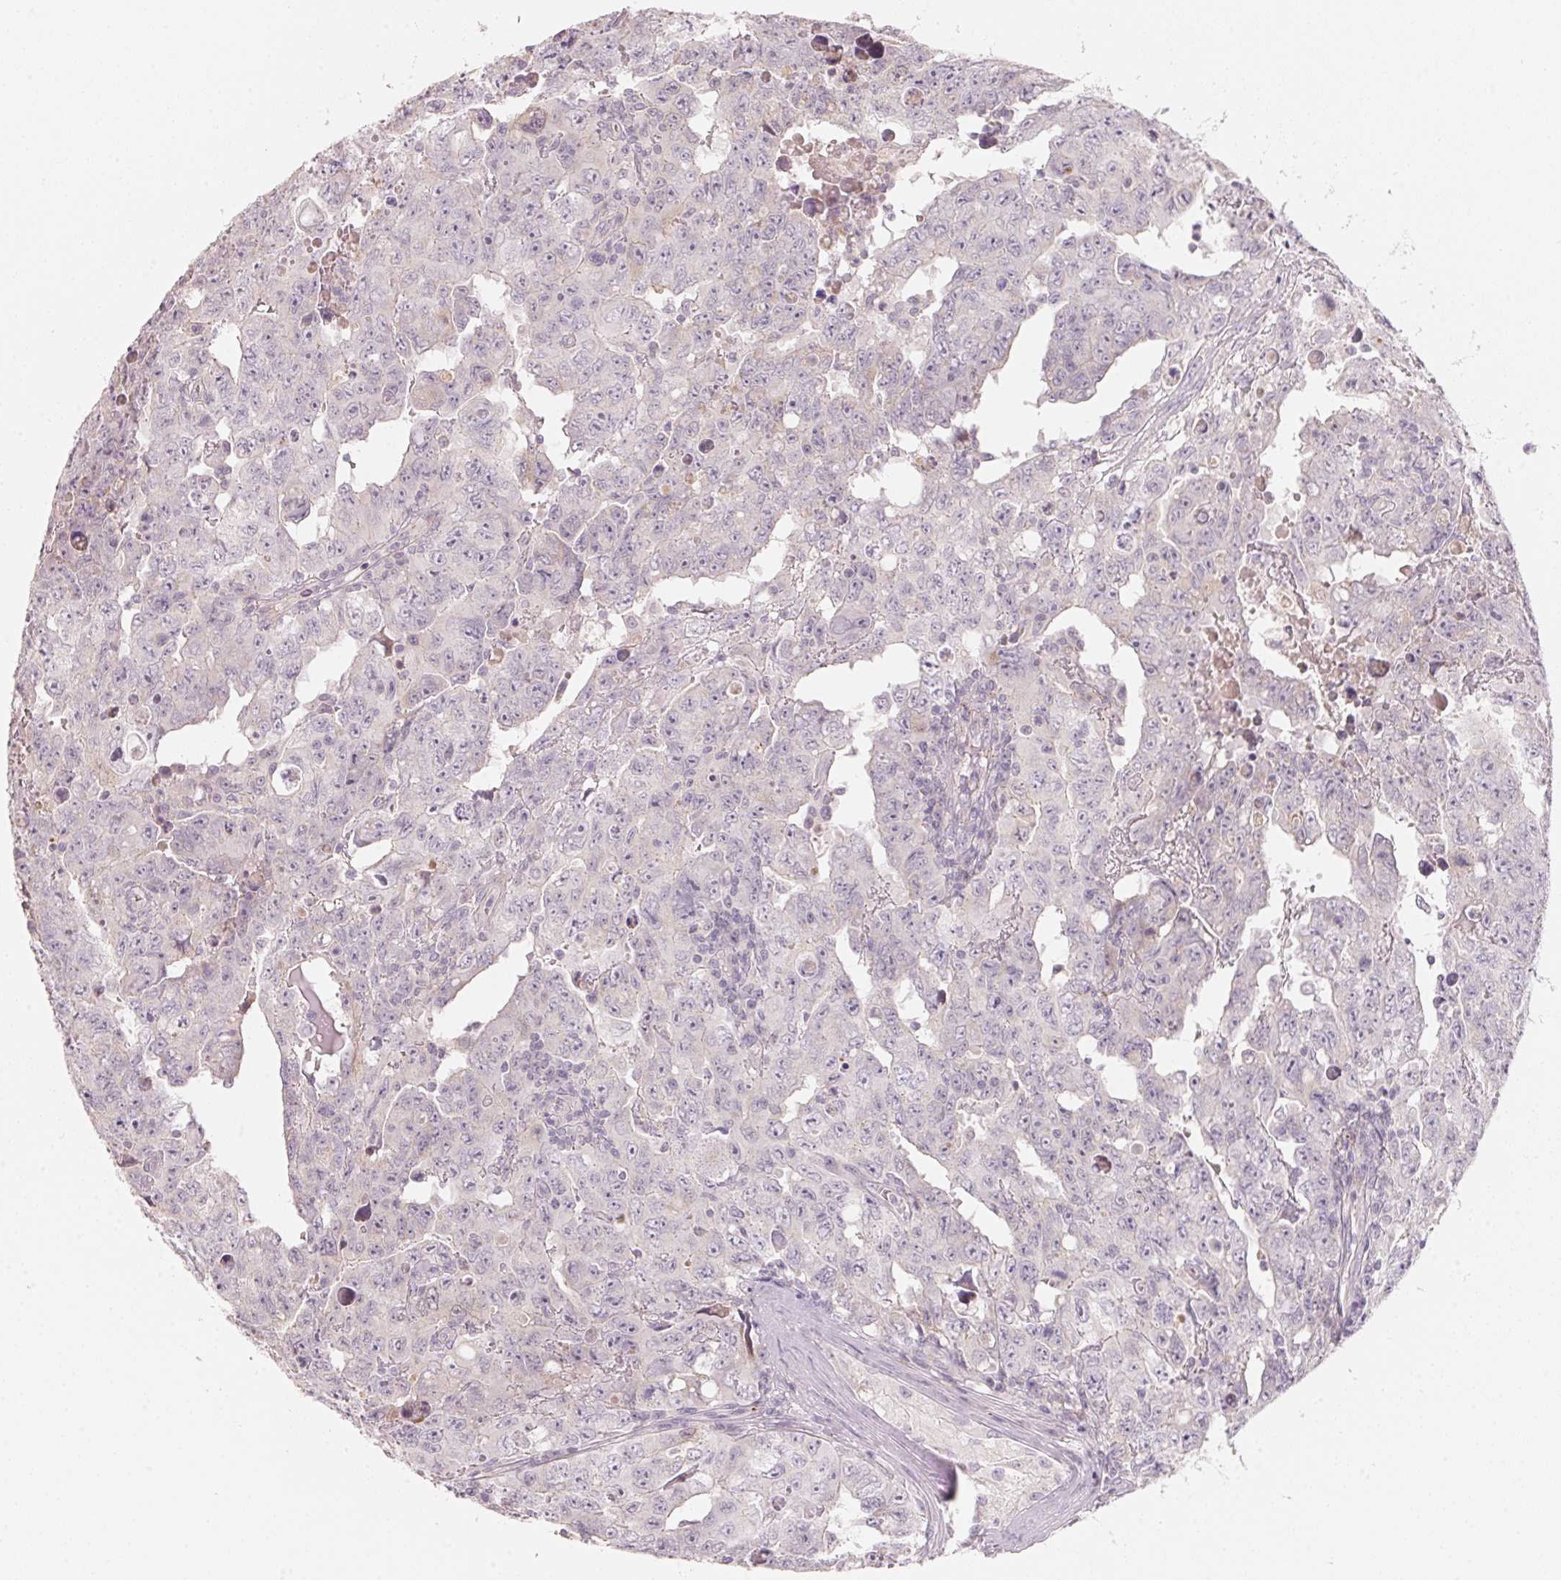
{"staining": {"intensity": "negative", "quantity": "none", "location": "none"}, "tissue": "testis cancer", "cell_type": "Tumor cells", "image_type": "cancer", "snomed": [{"axis": "morphology", "description": "Carcinoma, Embryonal, NOS"}, {"axis": "topography", "description": "Testis"}], "caption": "This is an immunohistochemistry photomicrograph of human testis cancer (embryonal carcinoma). There is no positivity in tumor cells.", "gene": "TP53AIP1", "patient": {"sex": "male", "age": 24}}